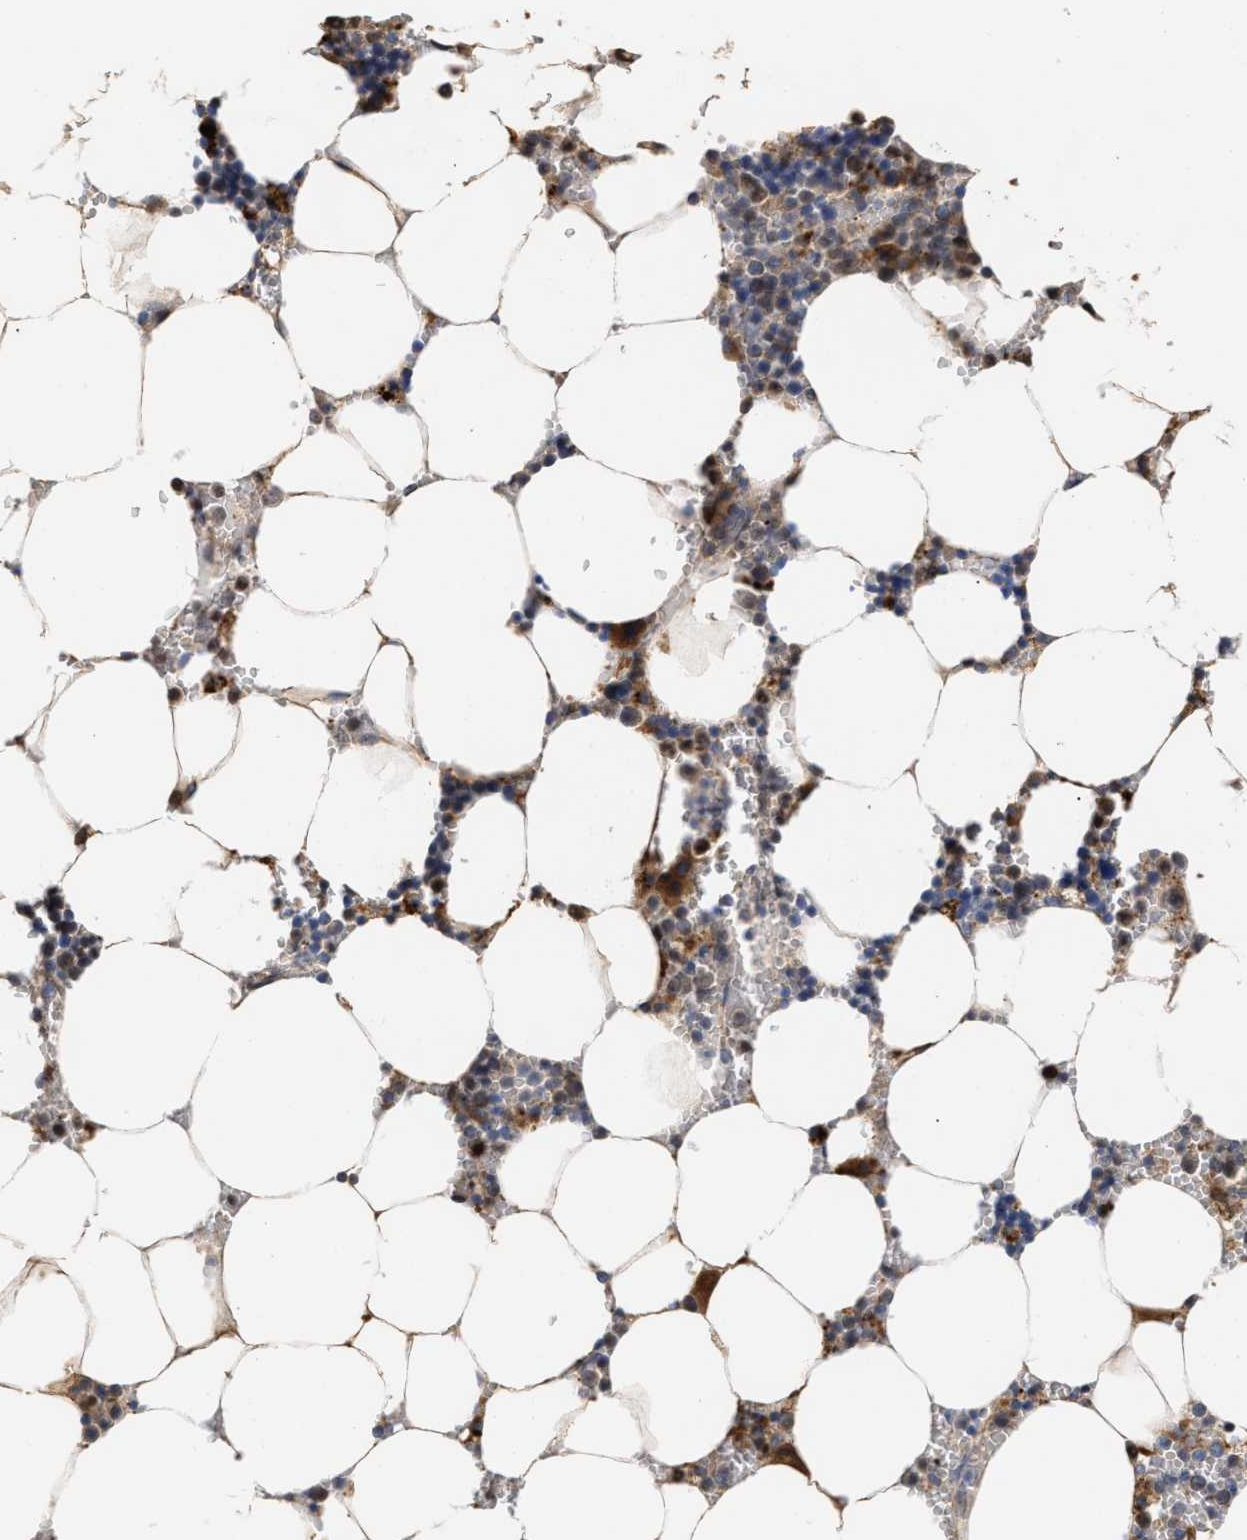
{"staining": {"intensity": "strong", "quantity": "25%-75%", "location": "cytoplasmic/membranous,nuclear"}, "tissue": "bone marrow", "cell_type": "Hematopoietic cells", "image_type": "normal", "snomed": [{"axis": "morphology", "description": "Normal tissue, NOS"}, {"axis": "topography", "description": "Bone marrow"}], "caption": "A histopathology image of human bone marrow stained for a protein exhibits strong cytoplasmic/membranous,nuclear brown staining in hematopoietic cells.", "gene": "GOSR1", "patient": {"sex": "male", "age": 70}}